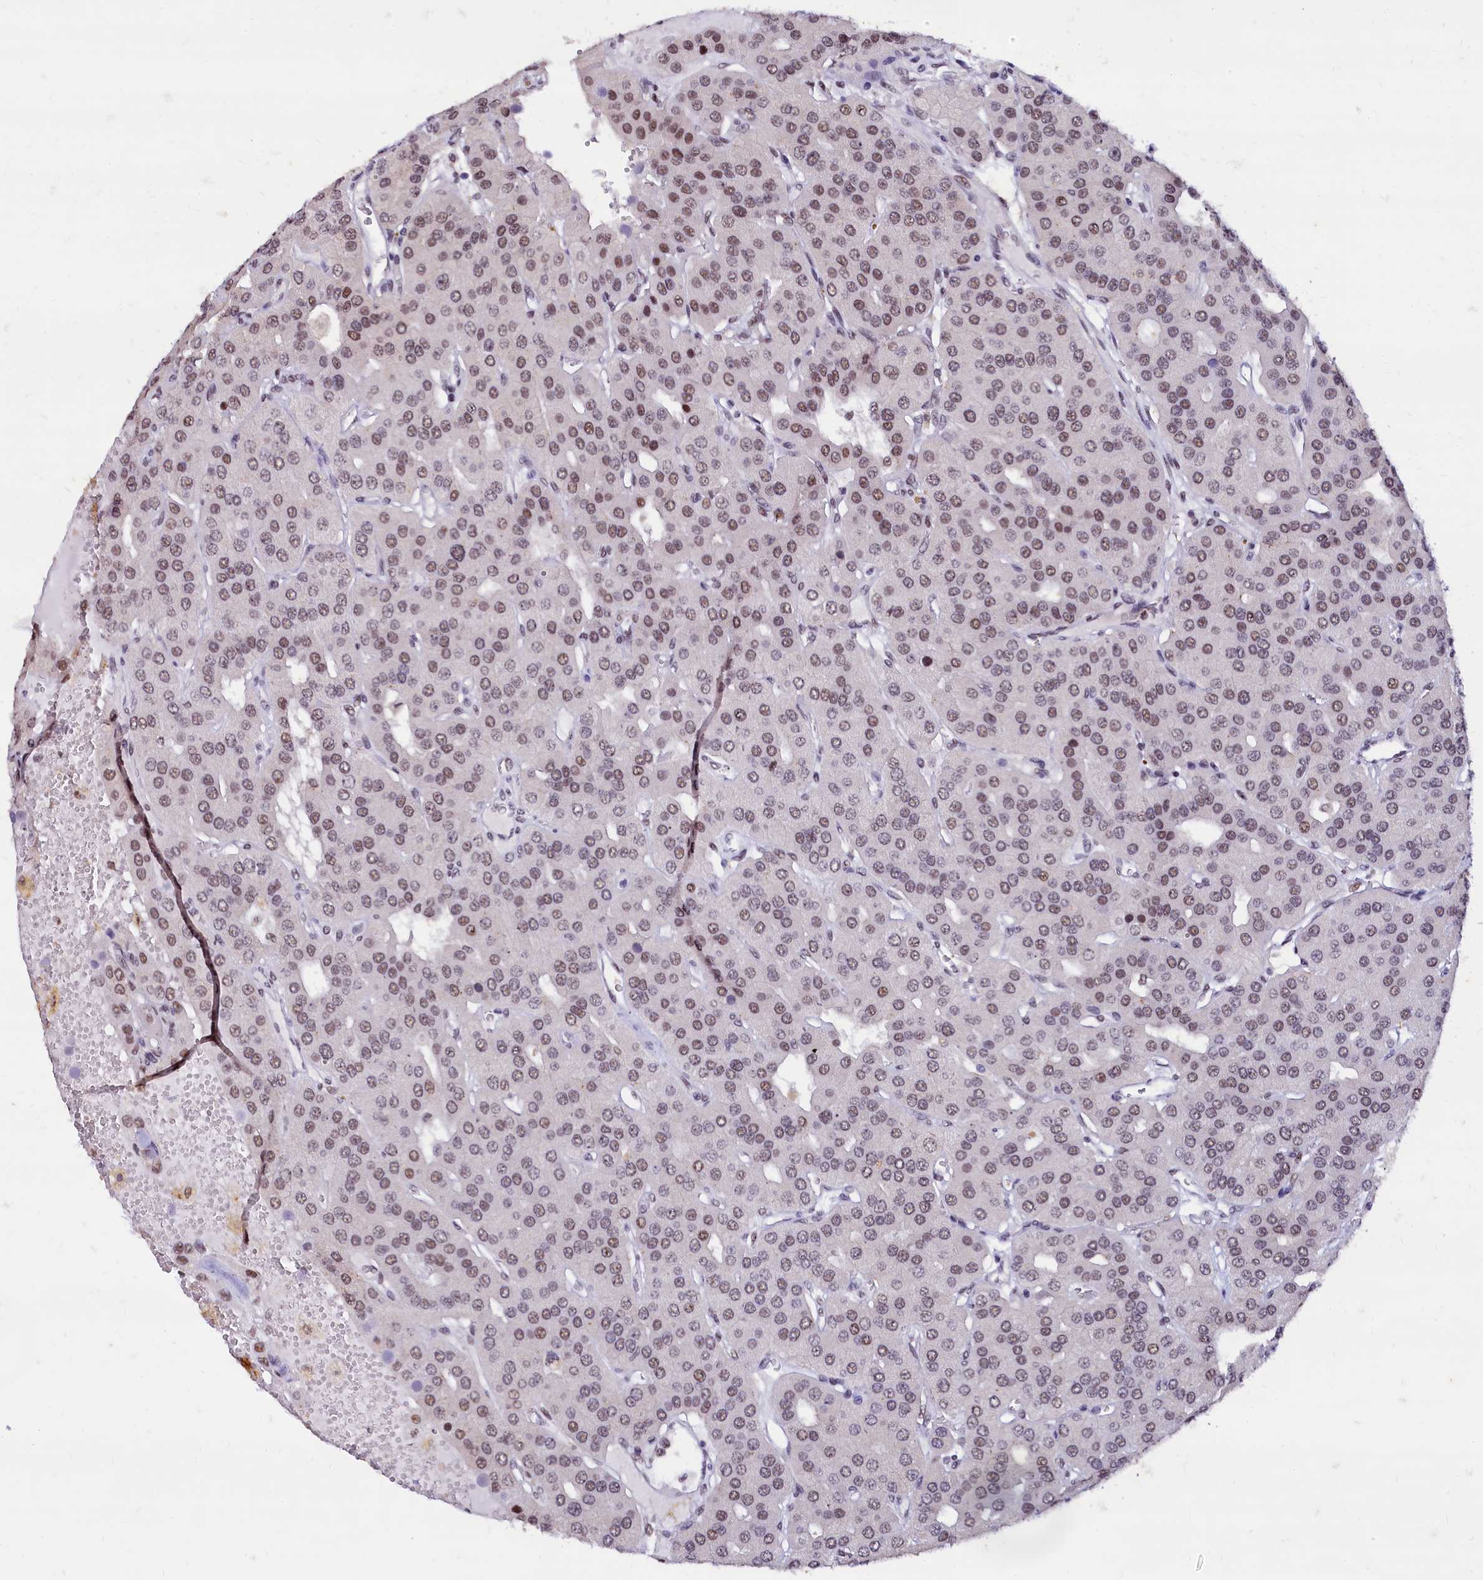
{"staining": {"intensity": "moderate", "quantity": "25%-75%", "location": "nuclear"}, "tissue": "parathyroid gland", "cell_type": "Glandular cells", "image_type": "normal", "snomed": [{"axis": "morphology", "description": "Normal tissue, NOS"}, {"axis": "morphology", "description": "Adenoma, NOS"}, {"axis": "topography", "description": "Parathyroid gland"}], "caption": "Moderate nuclear positivity for a protein is identified in about 25%-75% of glandular cells of normal parathyroid gland using immunohistochemistry (IHC).", "gene": "CPSF7", "patient": {"sex": "female", "age": 86}}